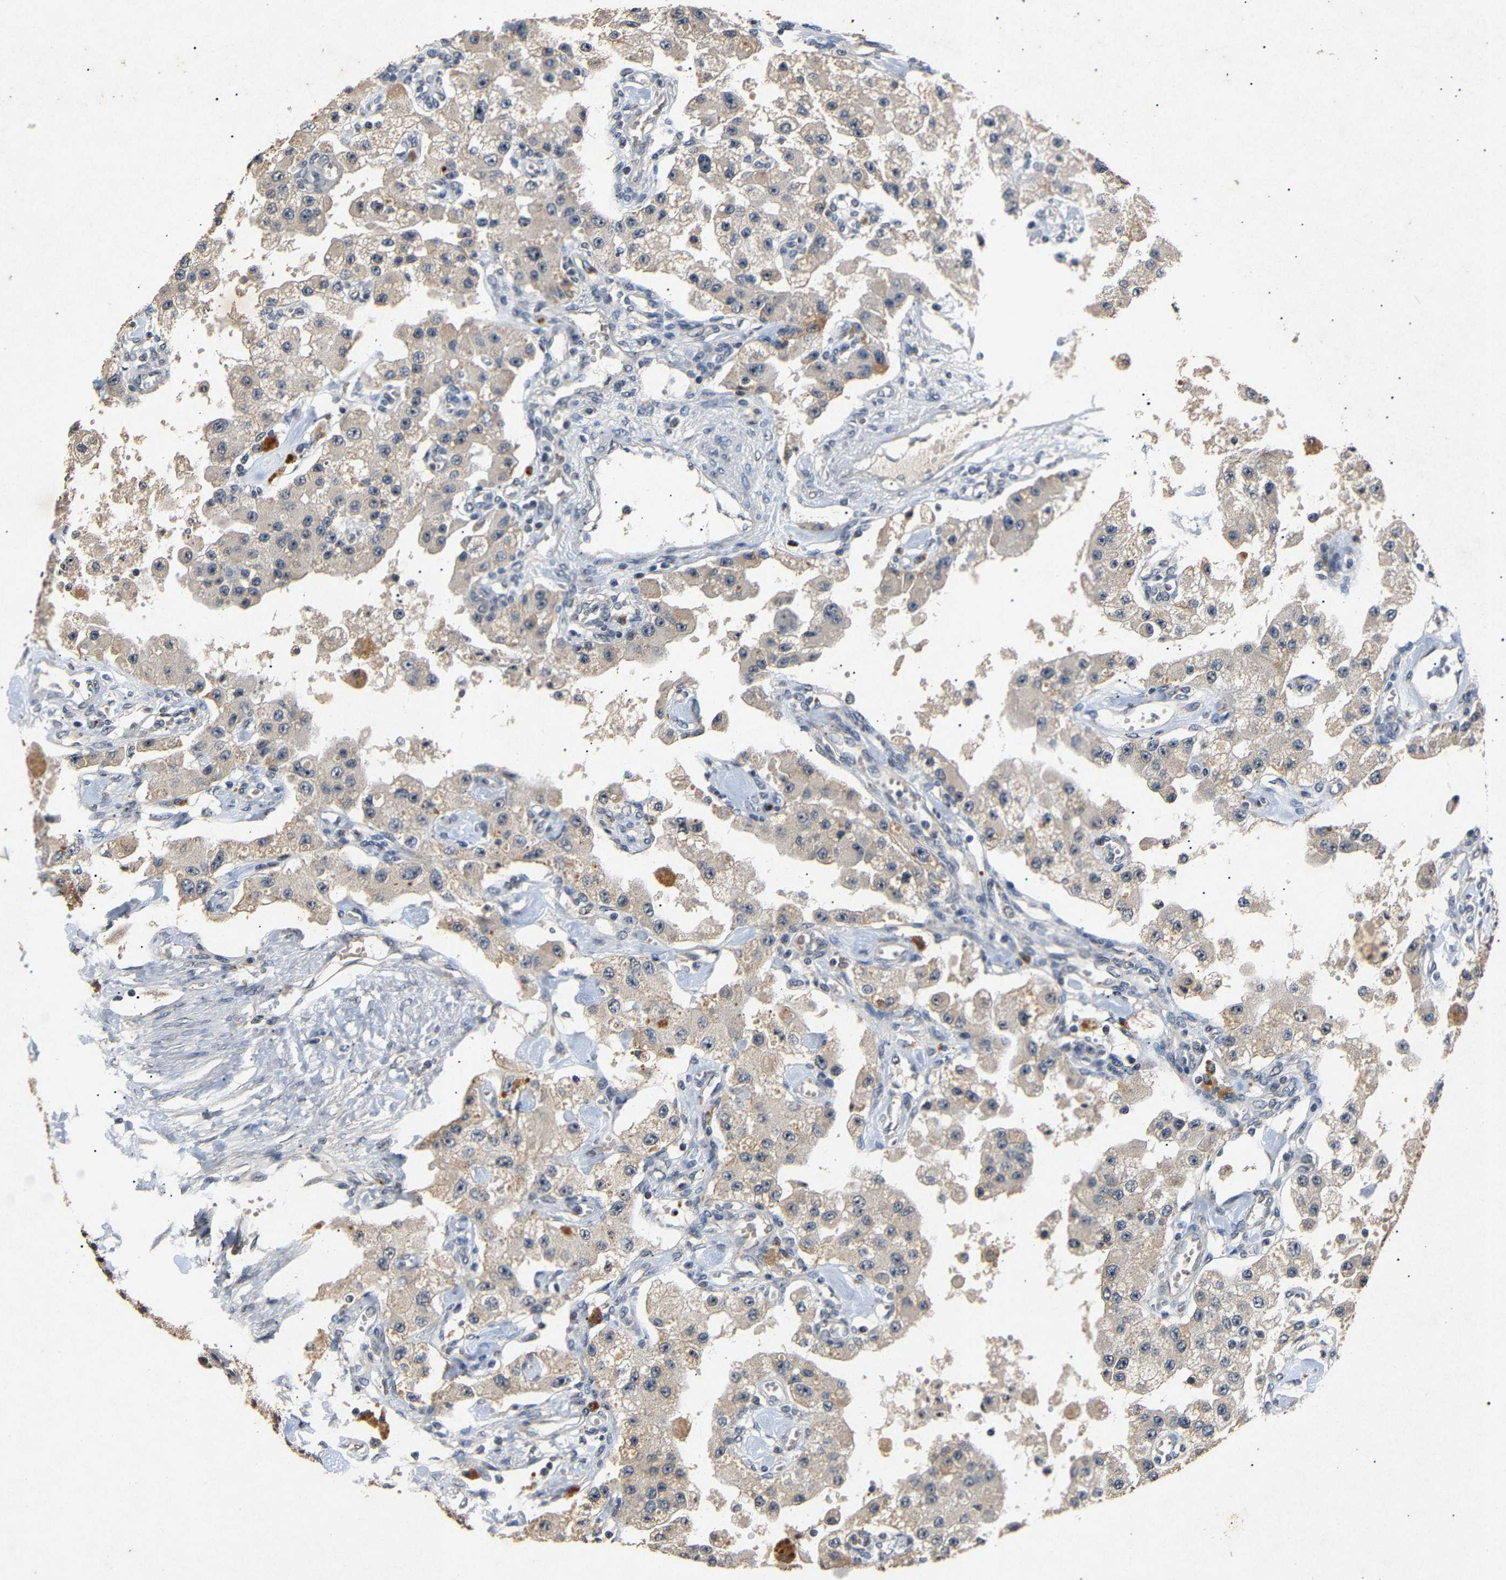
{"staining": {"intensity": "weak", "quantity": "25%-75%", "location": "cytoplasmic/membranous"}, "tissue": "carcinoid", "cell_type": "Tumor cells", "image_type": "cancer", "snomed": [{"axis": "morphology", "description": "Carcinoid, malignant, NOS"}, {"axis": "topography", "description": "Pancreas"}], "caption": "About 25%-75% of tumor cells in carcinoid (malignant) show weak cytoplasmic/membranous protein positivity as visualized by brown immunohistochemical staining.", "gene": "PARN", "patient": {"sex": "male", "age": 41}}